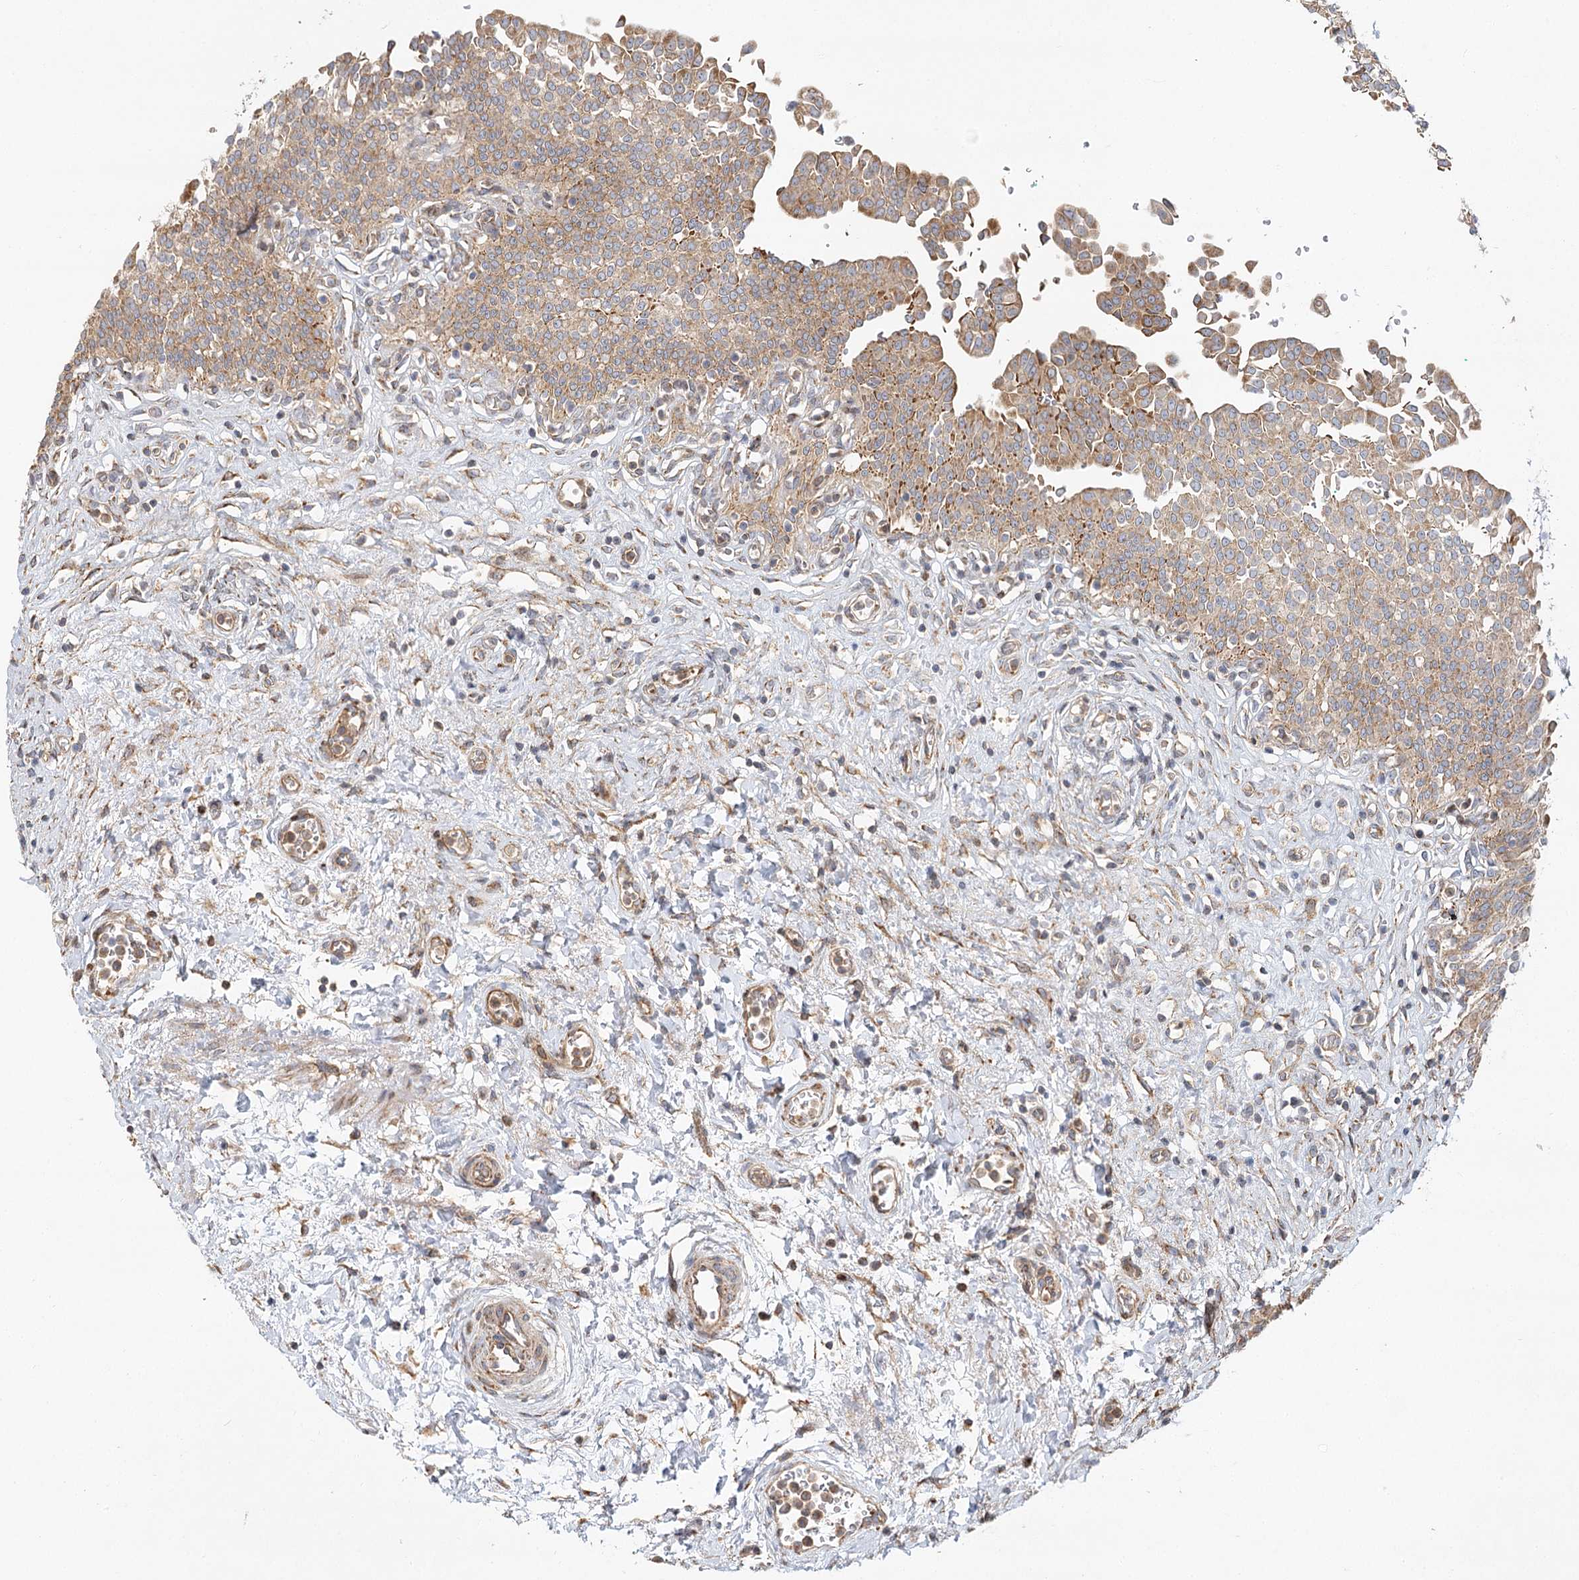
{"staining": {"intensity": "moderate", "quantity": ">75%", "location": "cytoplasmic/membranous"}, "tissue": "urinary bladder", "cell_type": "Urothelial cells", "image_type": "normal", "snomed": [{"axis": "morphology", "description": "Urothelial carcinoma, High grade"}, {"axis": "topography", "description": "Urinary bladder"}], "caption": "DAB immunohistochemical staining of normal human urinary bladder displays moderate cytoplasmic/membranous protein staining in about >75% of urothelial cells. (Brightfield microscopy of DAB IHC at high magnification).", "gene": "ZFYVE16", "patient": {"sex": "male", "age": 46}}